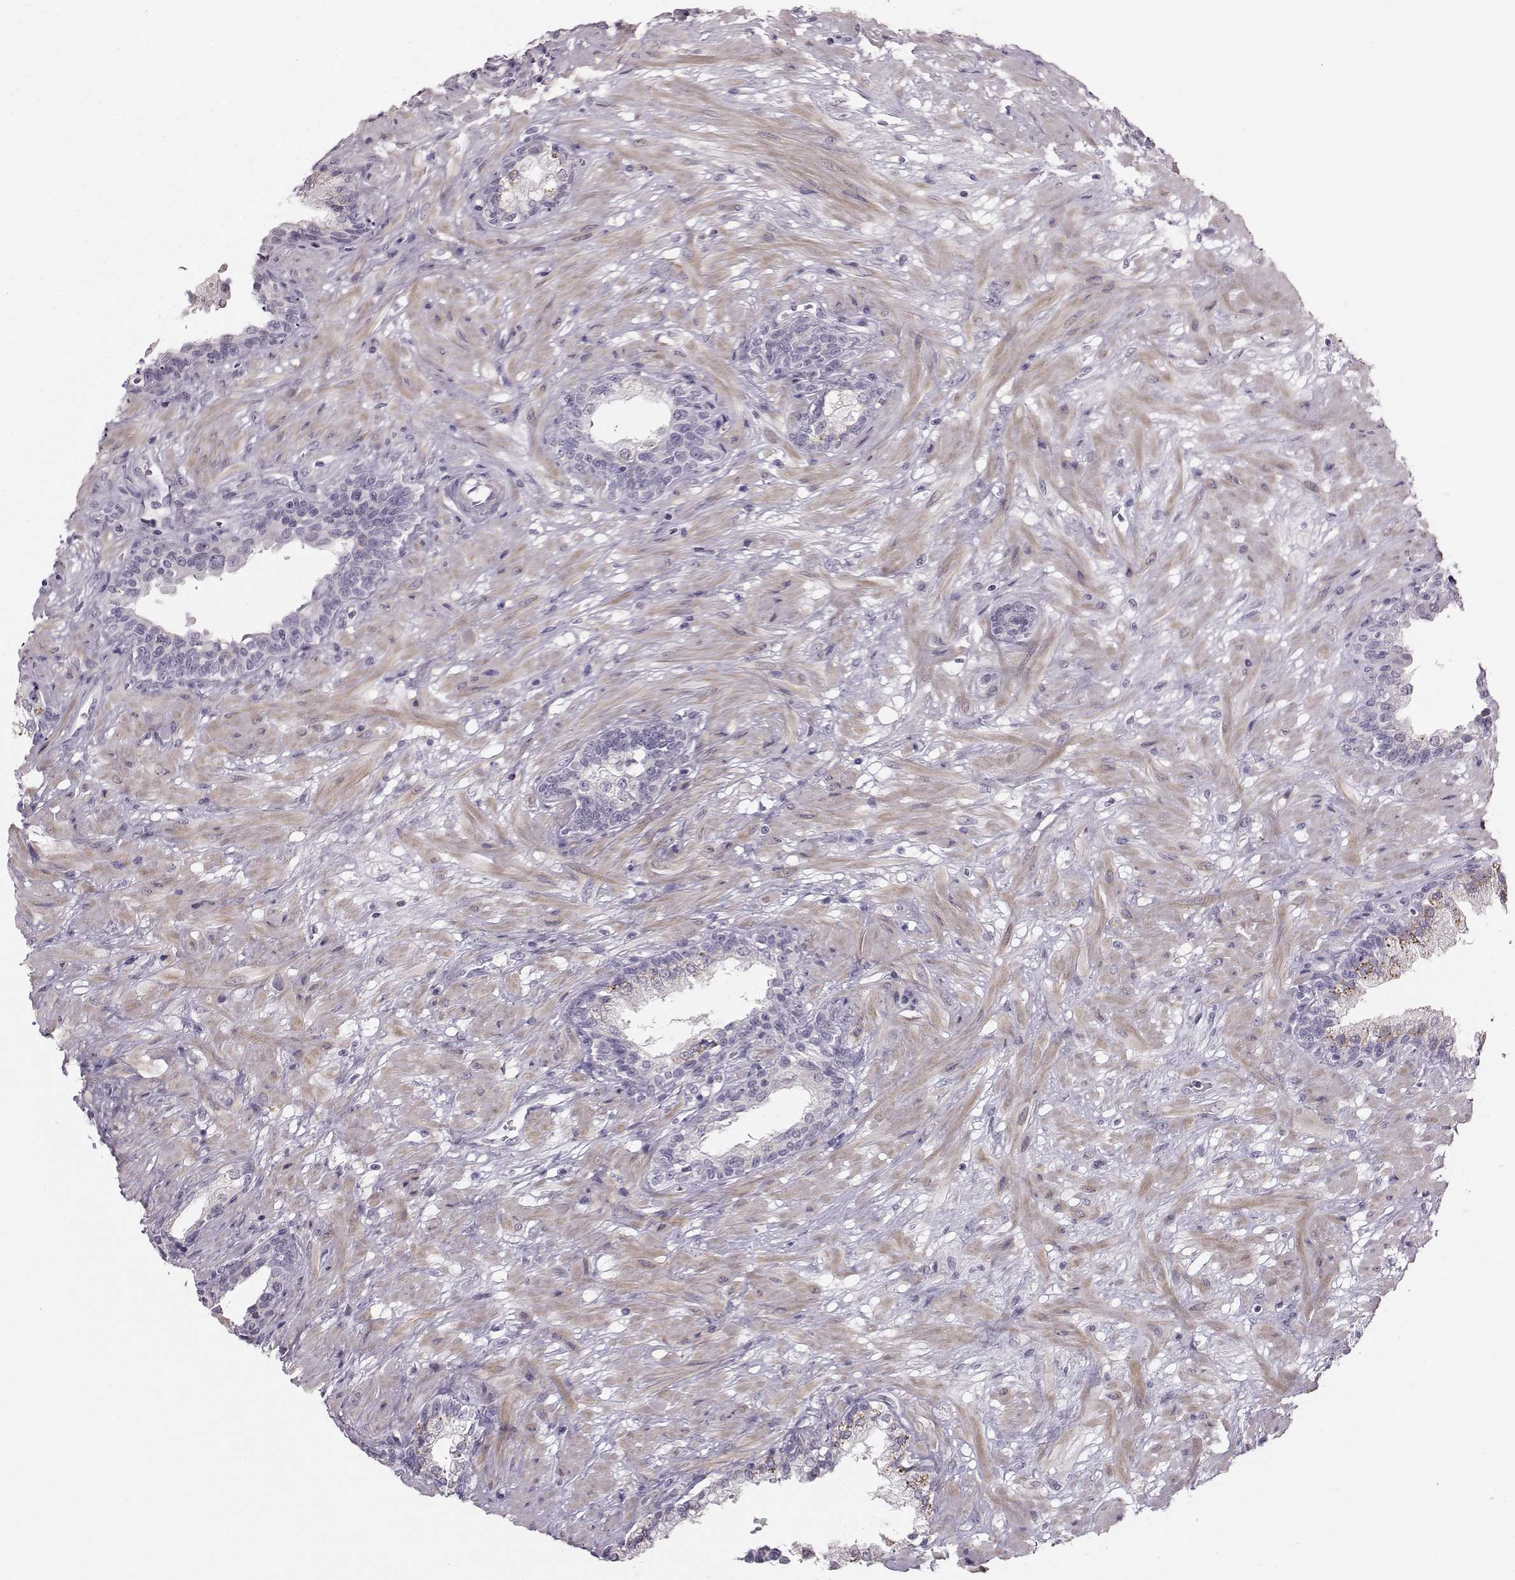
{"staining": {"intensity": "moderate", "quantity": "<25%", "location": "cytoplasmic/membranous"}, "tissue": "prostate", "cell_type": "Glandular cells", "image_type": "normal", "snomed": [{"axis": "morphology", "description": "Normal tissue, NOS"}, {"axis": "topography", "description": "Prostate"}], "caption": "Immunohistochemical staining of normal prostate demonstrates moderate cytoplasmic/membranous protein positivity in about <25% of glandular cells. (DAB (3,3'-diaminobenzidine) = brown stain, brightfield microscopy at high magnification).", "gene": "CASR", "patient": {"sex": "male", "age": 63}}